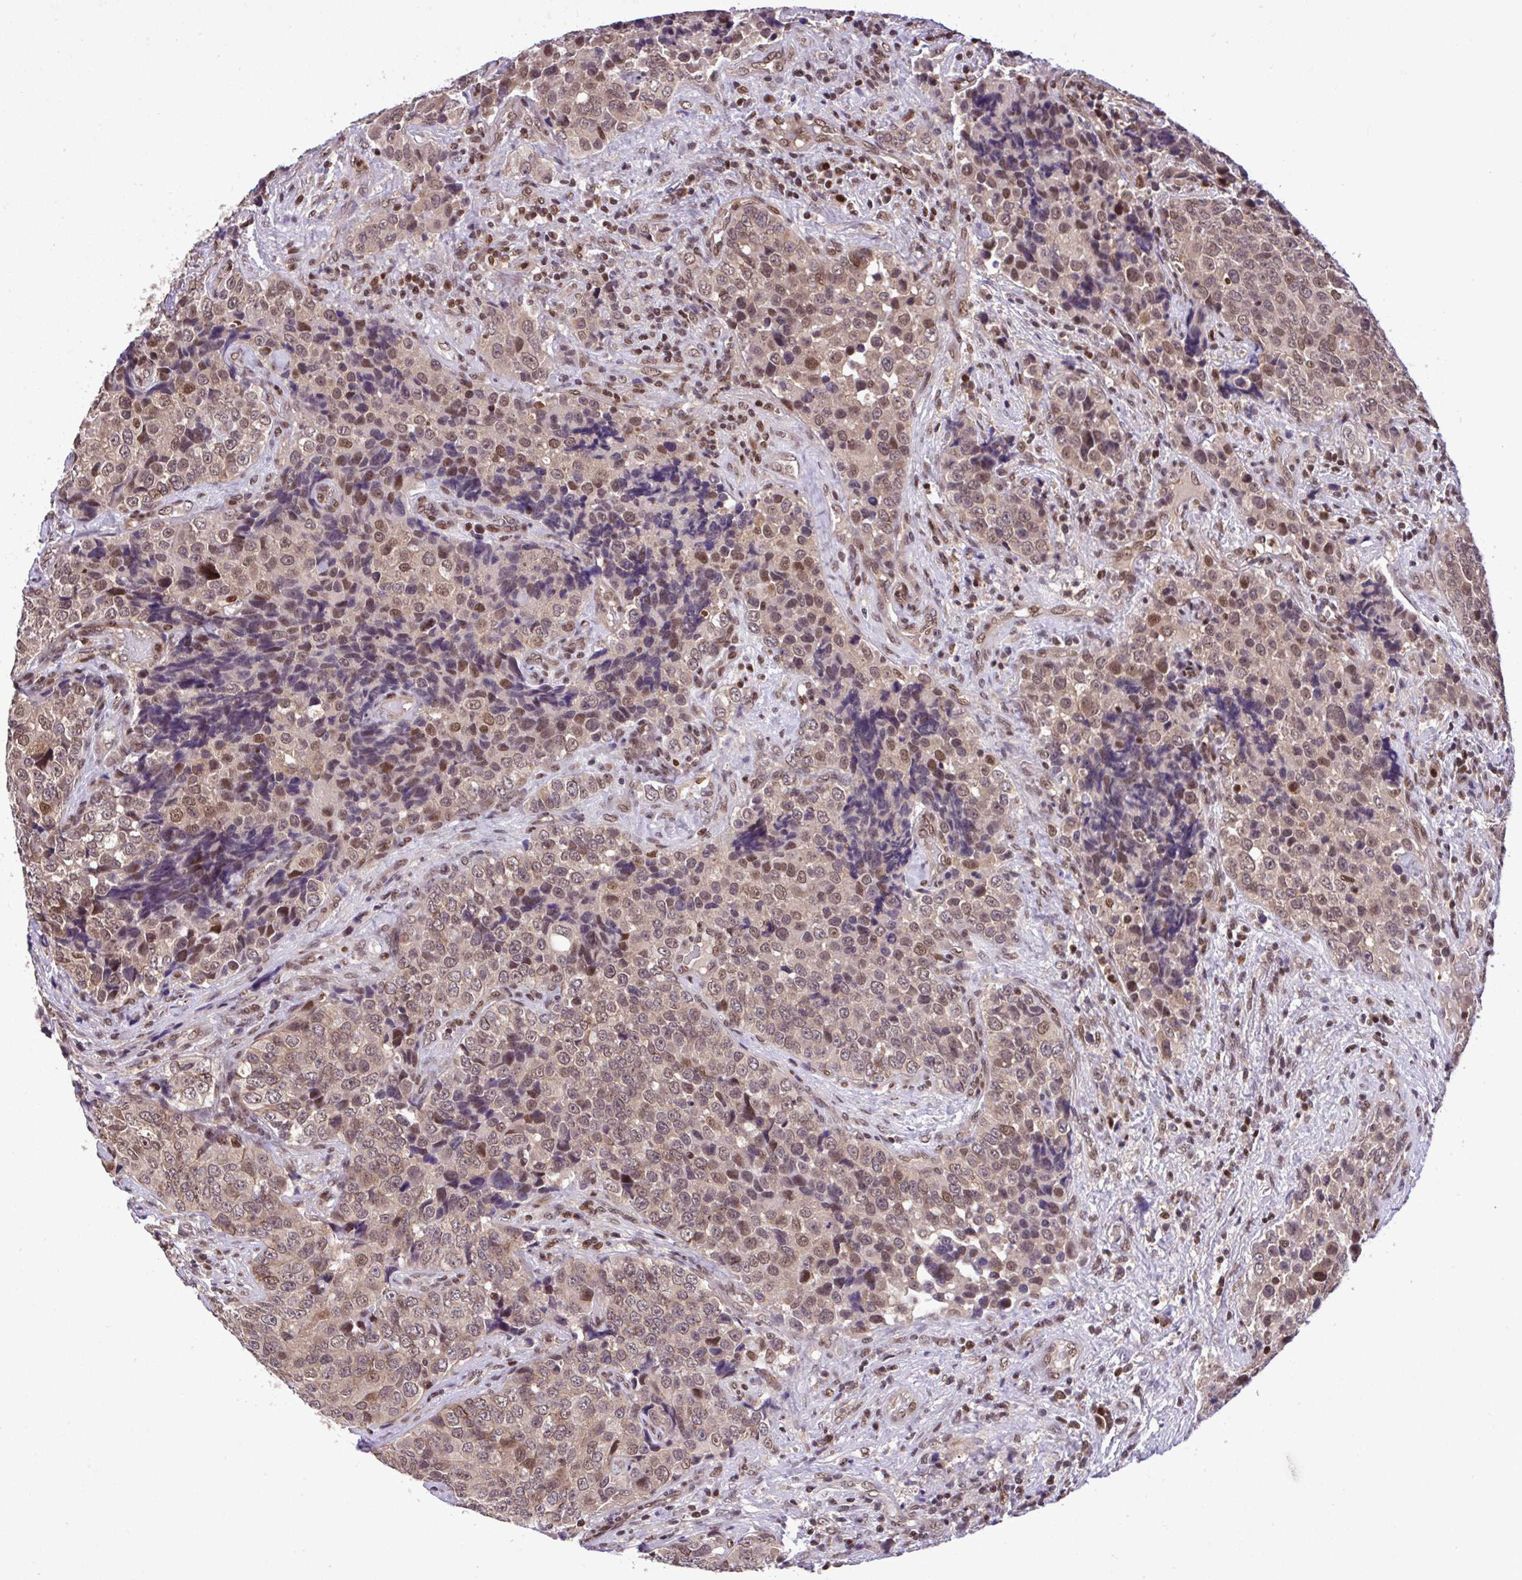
{"staining": {"intensity": "weak", "quantity": "25%-75%", "location": "nuclear"}, "tissue": "urothelial cancer", "cell_type": "Tumor cells", "image_type": "cancer", "snomed": [{"axis": "morphology", "description": "Urothelial carcinoma, NOS"}, {"axis": "topography", "description": "Urinary bladder"}], "caption": "Transitional cell carcinoma stained with DAB (3,3'-diaminobenzidine) immunohistochemistry (IHC) reveals low levels of weak nuclear positivity in approximately 25%-75% of tumor cells.", "gene": "GLIS3", "patient": {"sex": "male", "age": 52}}